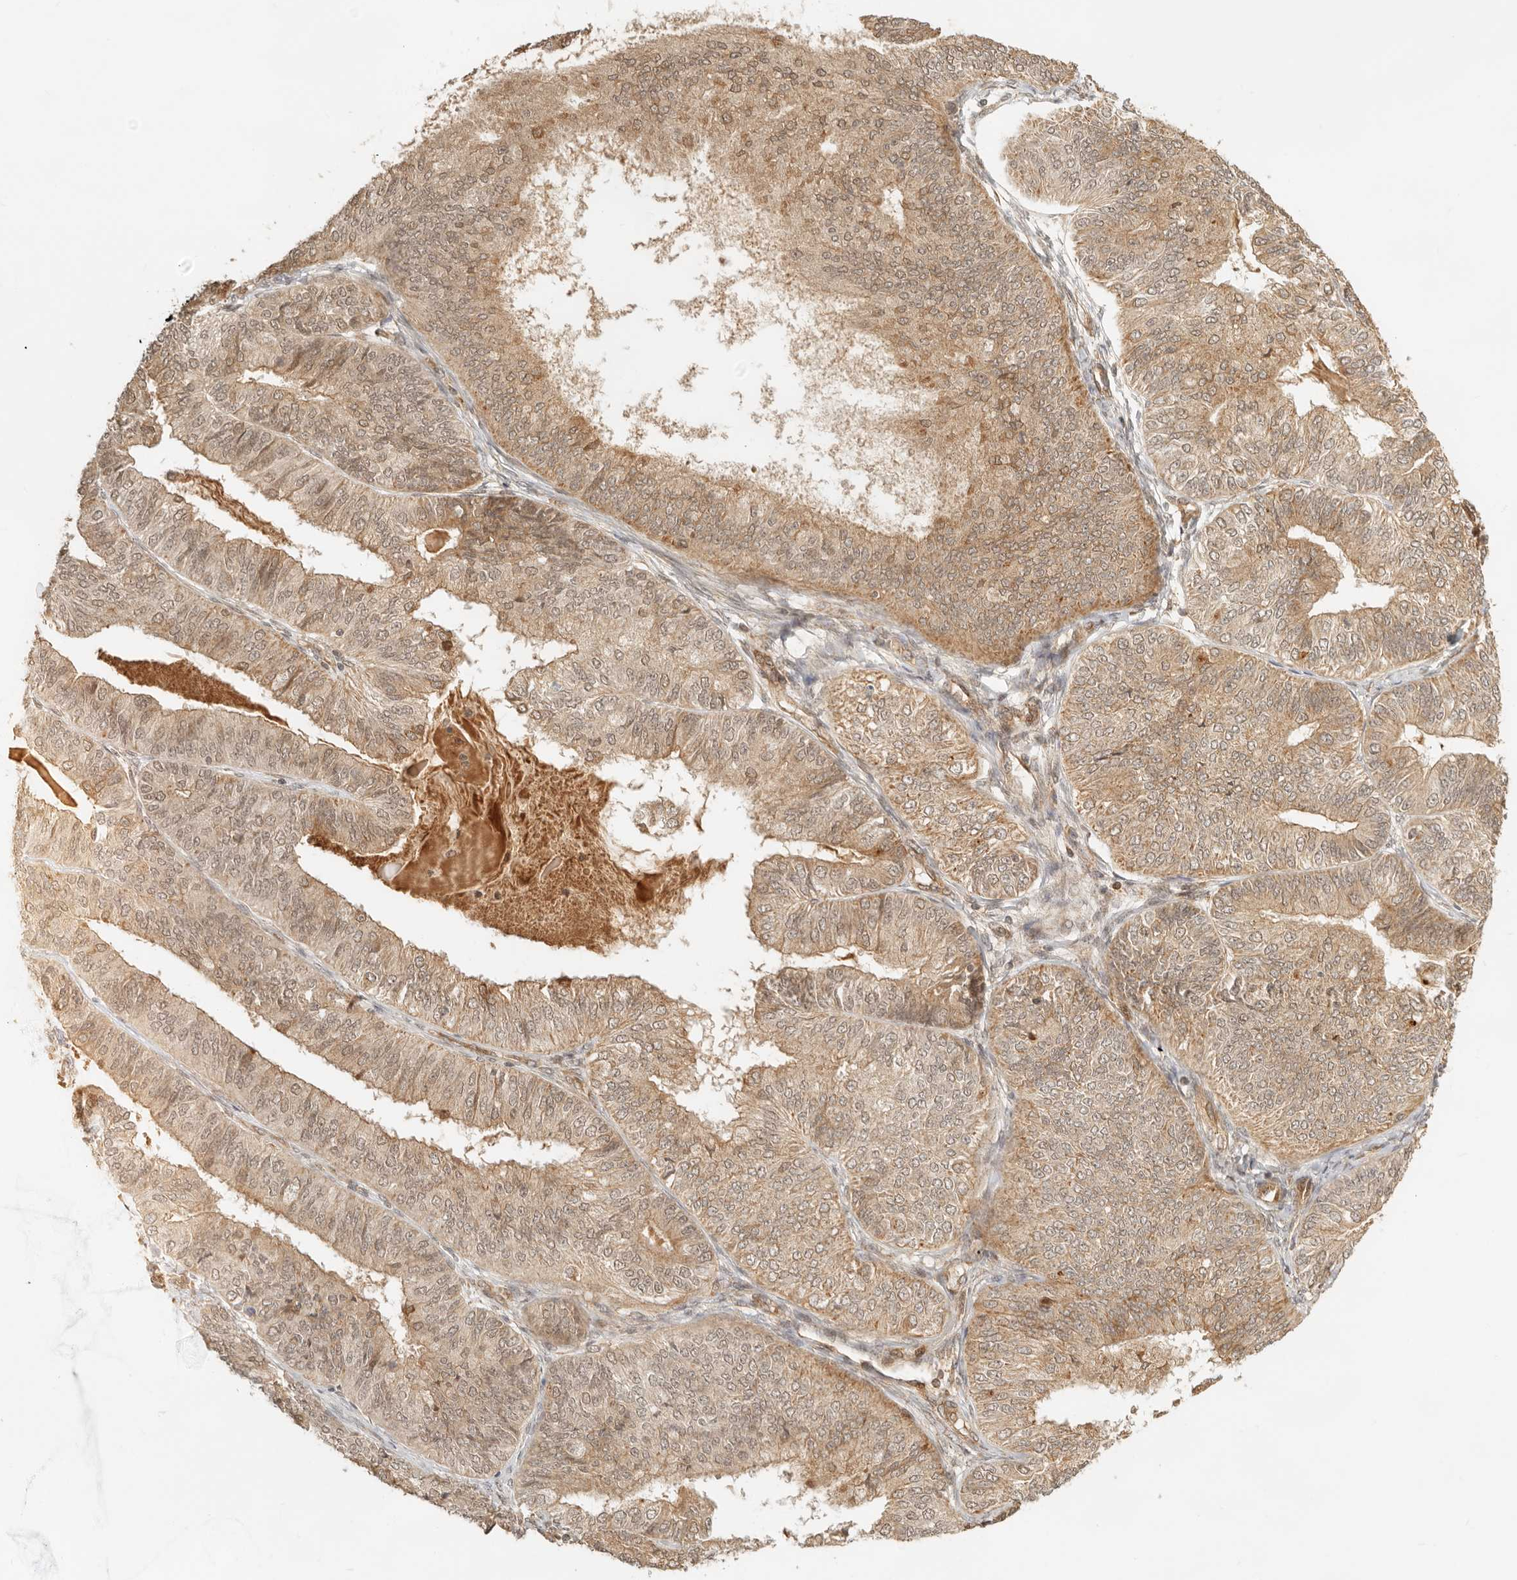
{"staining": {"intensity": "weak", "quantity": ">75%", "location": "cytoplasmic/membranous,nuclear"}, "tissue": "endometrial cancer", "cell_type": "Tumor cells", "image_type": "cancer", "snomed": [{"axis": "morphology", "description": "Adenocarcinoma, NOS"}, {"axis": "topography", "description": "Endometrium"}], "caption": "A high-resolution micrograph shows immunohistochemistry staining of endometrial adenocarcinoma, which displays weak cytoplasmic/membranous and nuclear positivity in about >75% of tumor cells.", "gene": "BAALC", "patient": {"sex": "female", "age": 58}}